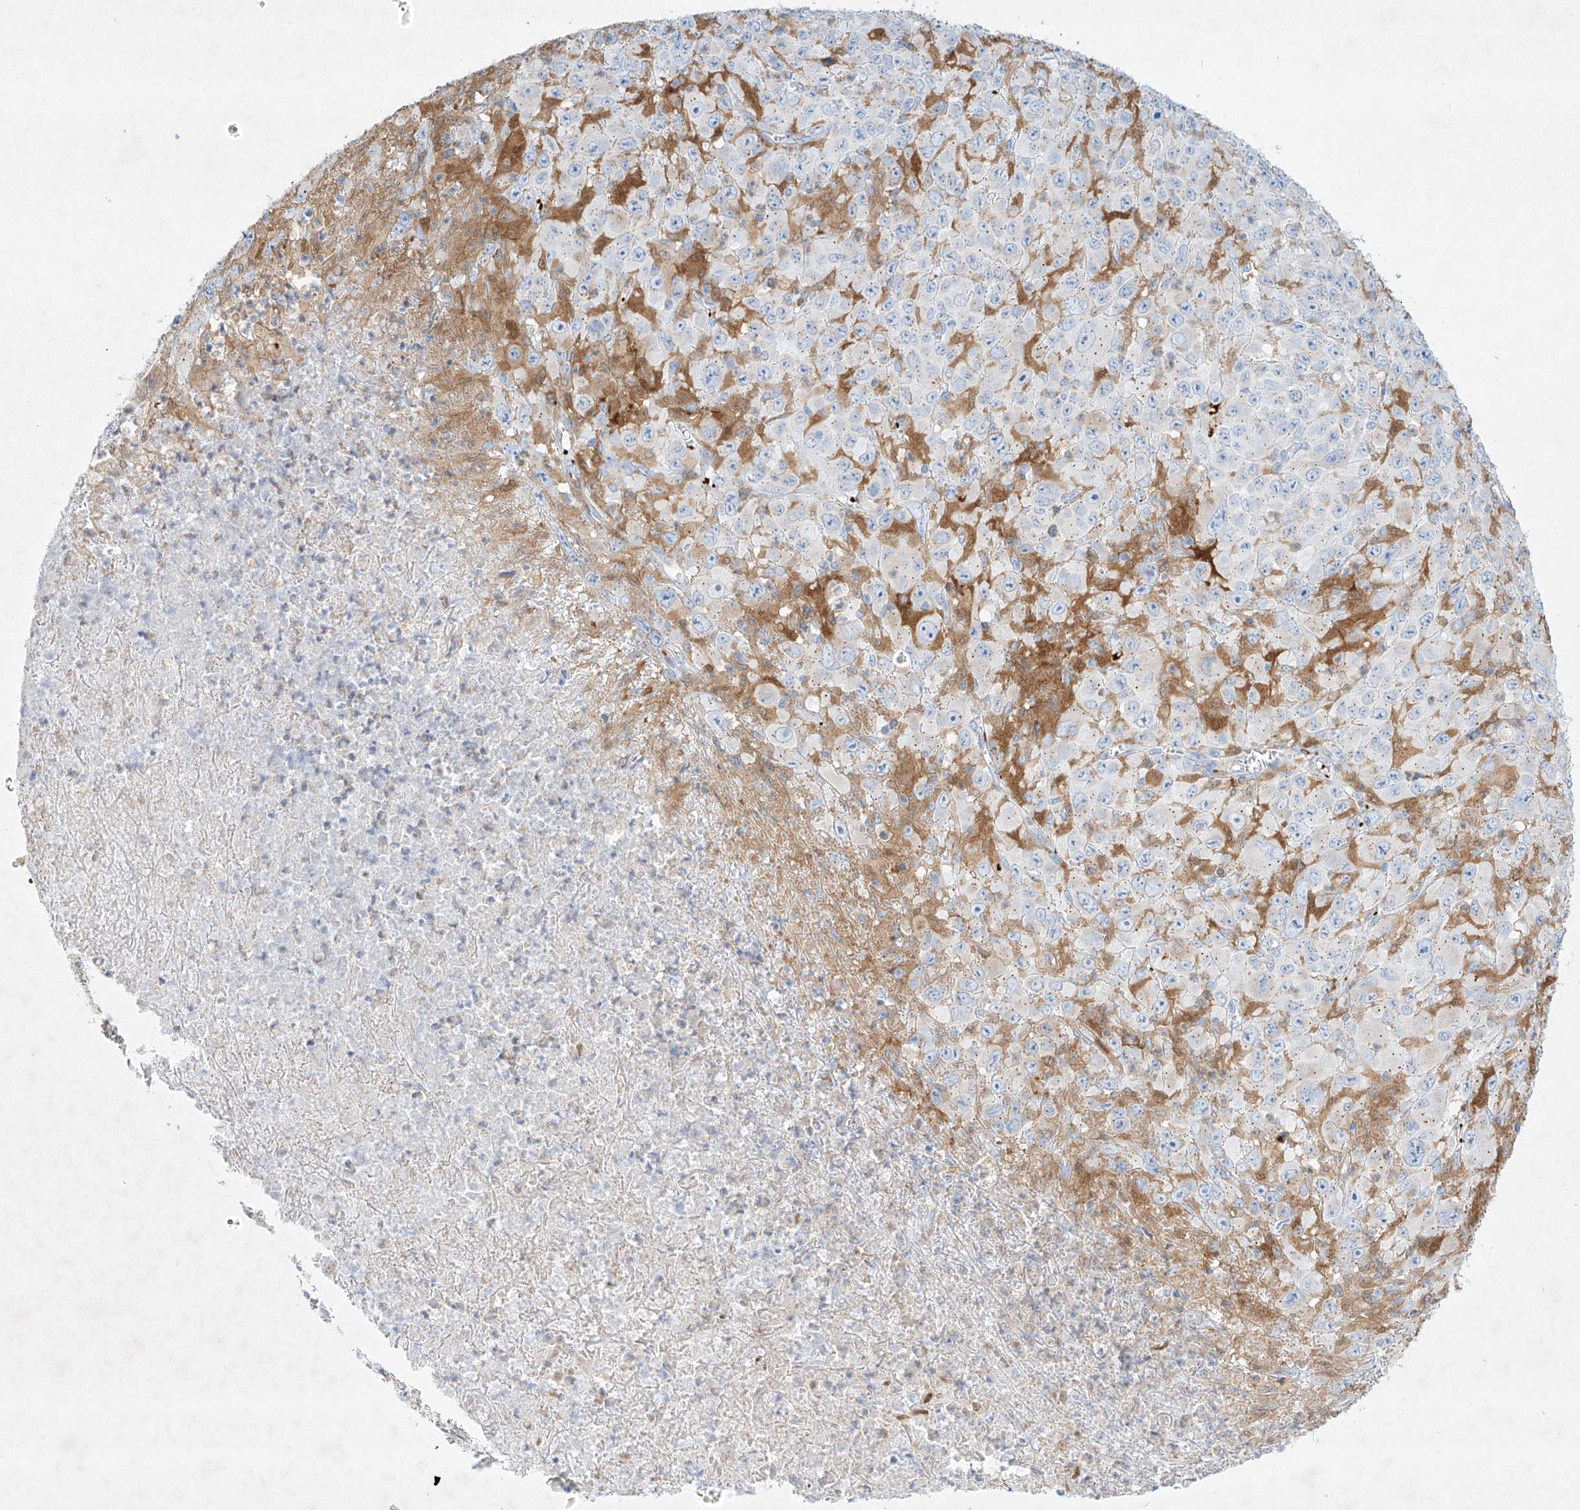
{"staining": {"intensity": "negative", "quantity": "none", "location": "none"}, "tissue": "melanoma", "cell_type": "Tumor cells", "image_type": "cancer", "snomed": [{"axis": "morphology", "description": "Malignant melanoma, Metastatic site"}, {"axis": "topography", "description": "Skin"}], "caption": "Tumor cells are negative for protein expression in human malignant melanoma (metastatic site).", "gene": "PLEK", "patient": {"sex": "female", "age": 56}}